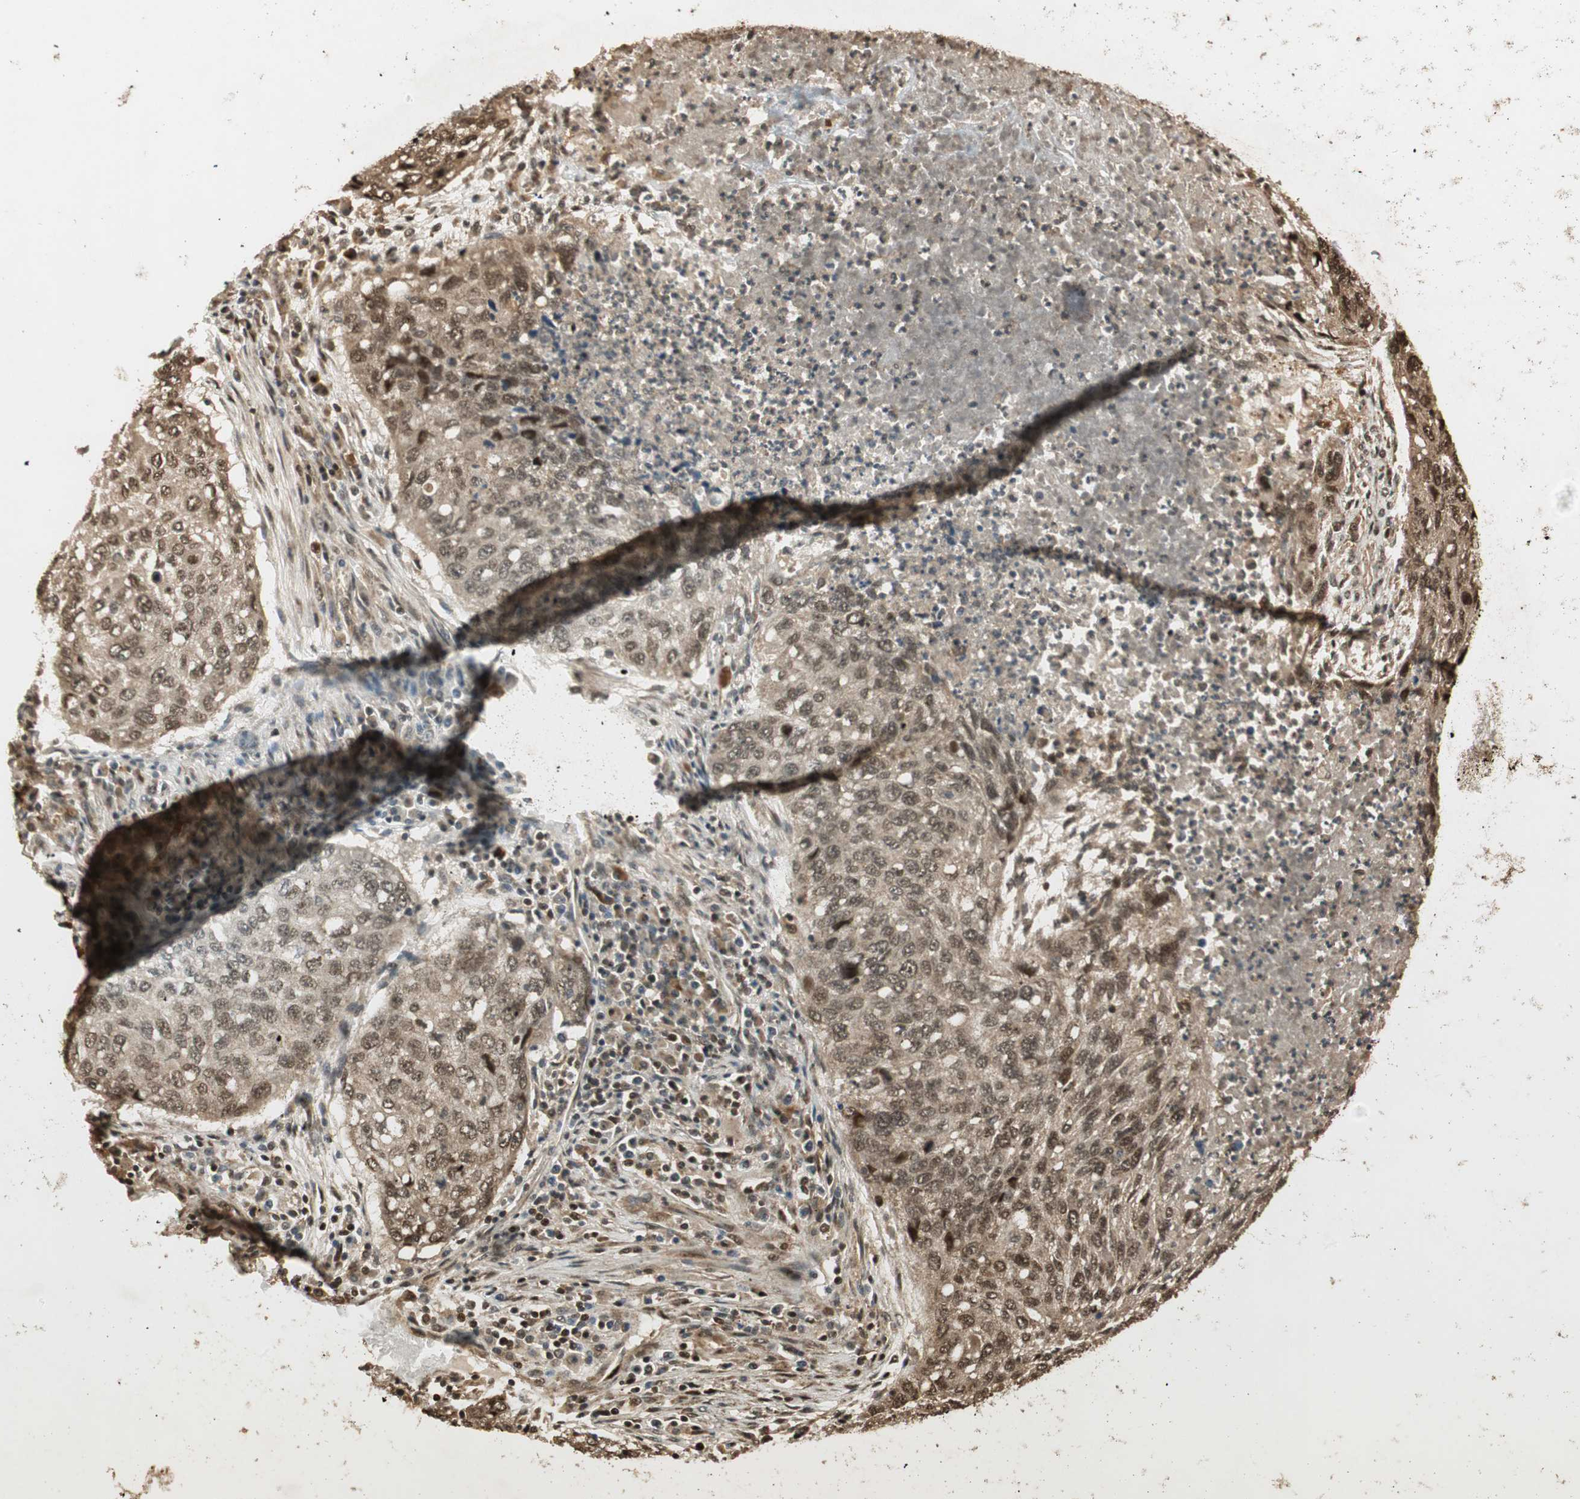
{"staining": {"intensity": "moderate", "quantity": ">75%", "location": "cytoplasmic/membranous,nuclear"}, "tissue": "lung cancer", "cell_type": "Tumor cells", "image_type": "cancer", "snomed": [{"axis": "morphology", "description": "Squamous cell carcinoma, NOS"}, {"axis": "topography", "description": "Lung"}], "caption": "This histopathology image reveals IHC staining of lung squamous cell carcinoma, with medium moderate cytoplasmic/membranous and nuclear expression in approximately >75% of tumor cells.", "gene": "RPA3", "patient": {"sex": "female", "age": 63}}